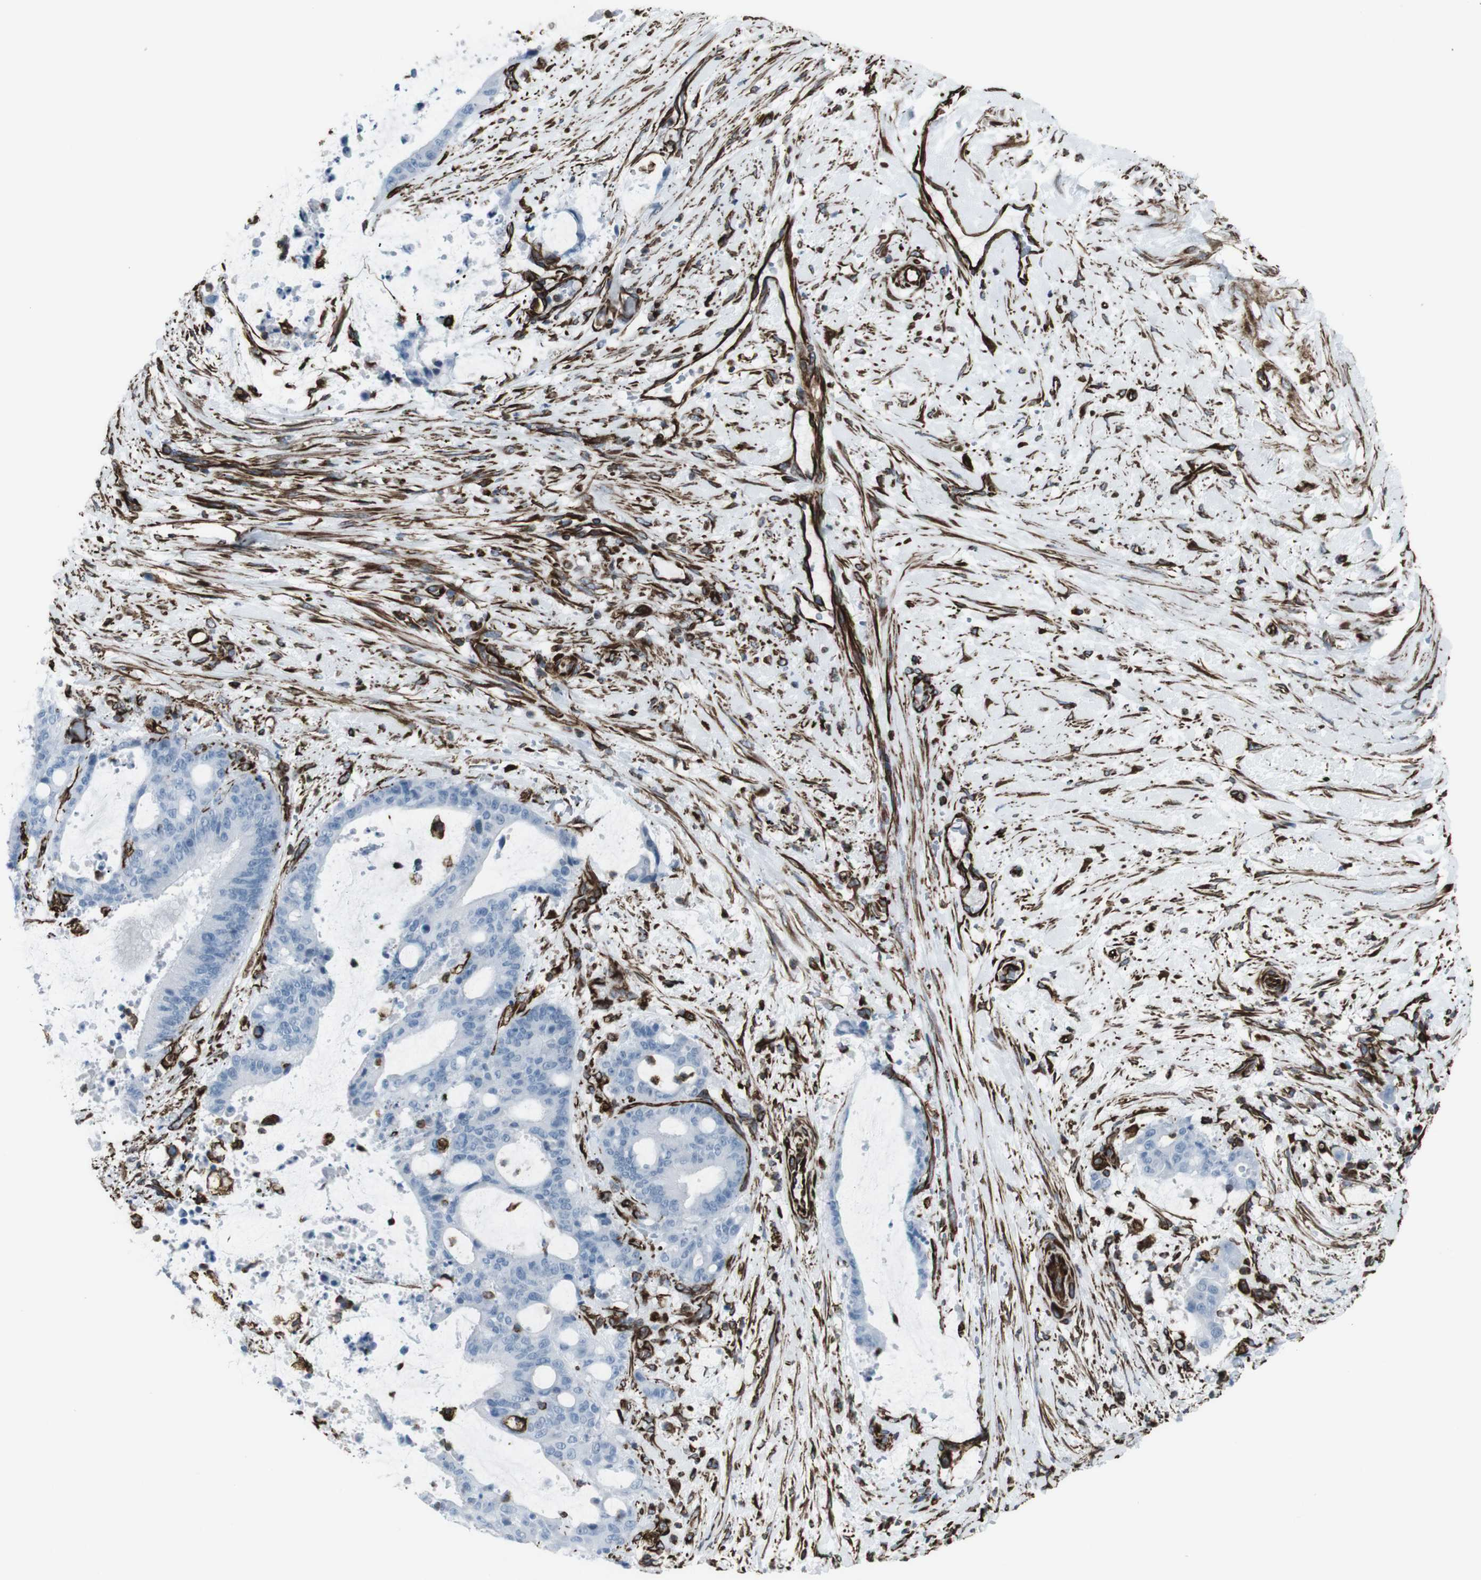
{"staining": {"intensity": "negative", "quantity": "none", "location": "none"}, "tissue": "liver cancer", "cell_type": "Tumor cells", "image_type": "cancer", "snomed": [{"axis": "morphology", "description": "Normal tissue, NOS"}, {"axis": "morphology", "description": "Cholangiocarcinoma"}, {"axis": "topography", "description": "Liver"}, {"axis": "topography", "description": "Peripheral nerve tissue"}], "caption": "The micrograph reveals no staining of tumor cells in cholangiocarcinoma (liver).", "gene": "ZDHHC6", "patient": {"sex": "female", "age": 73}}